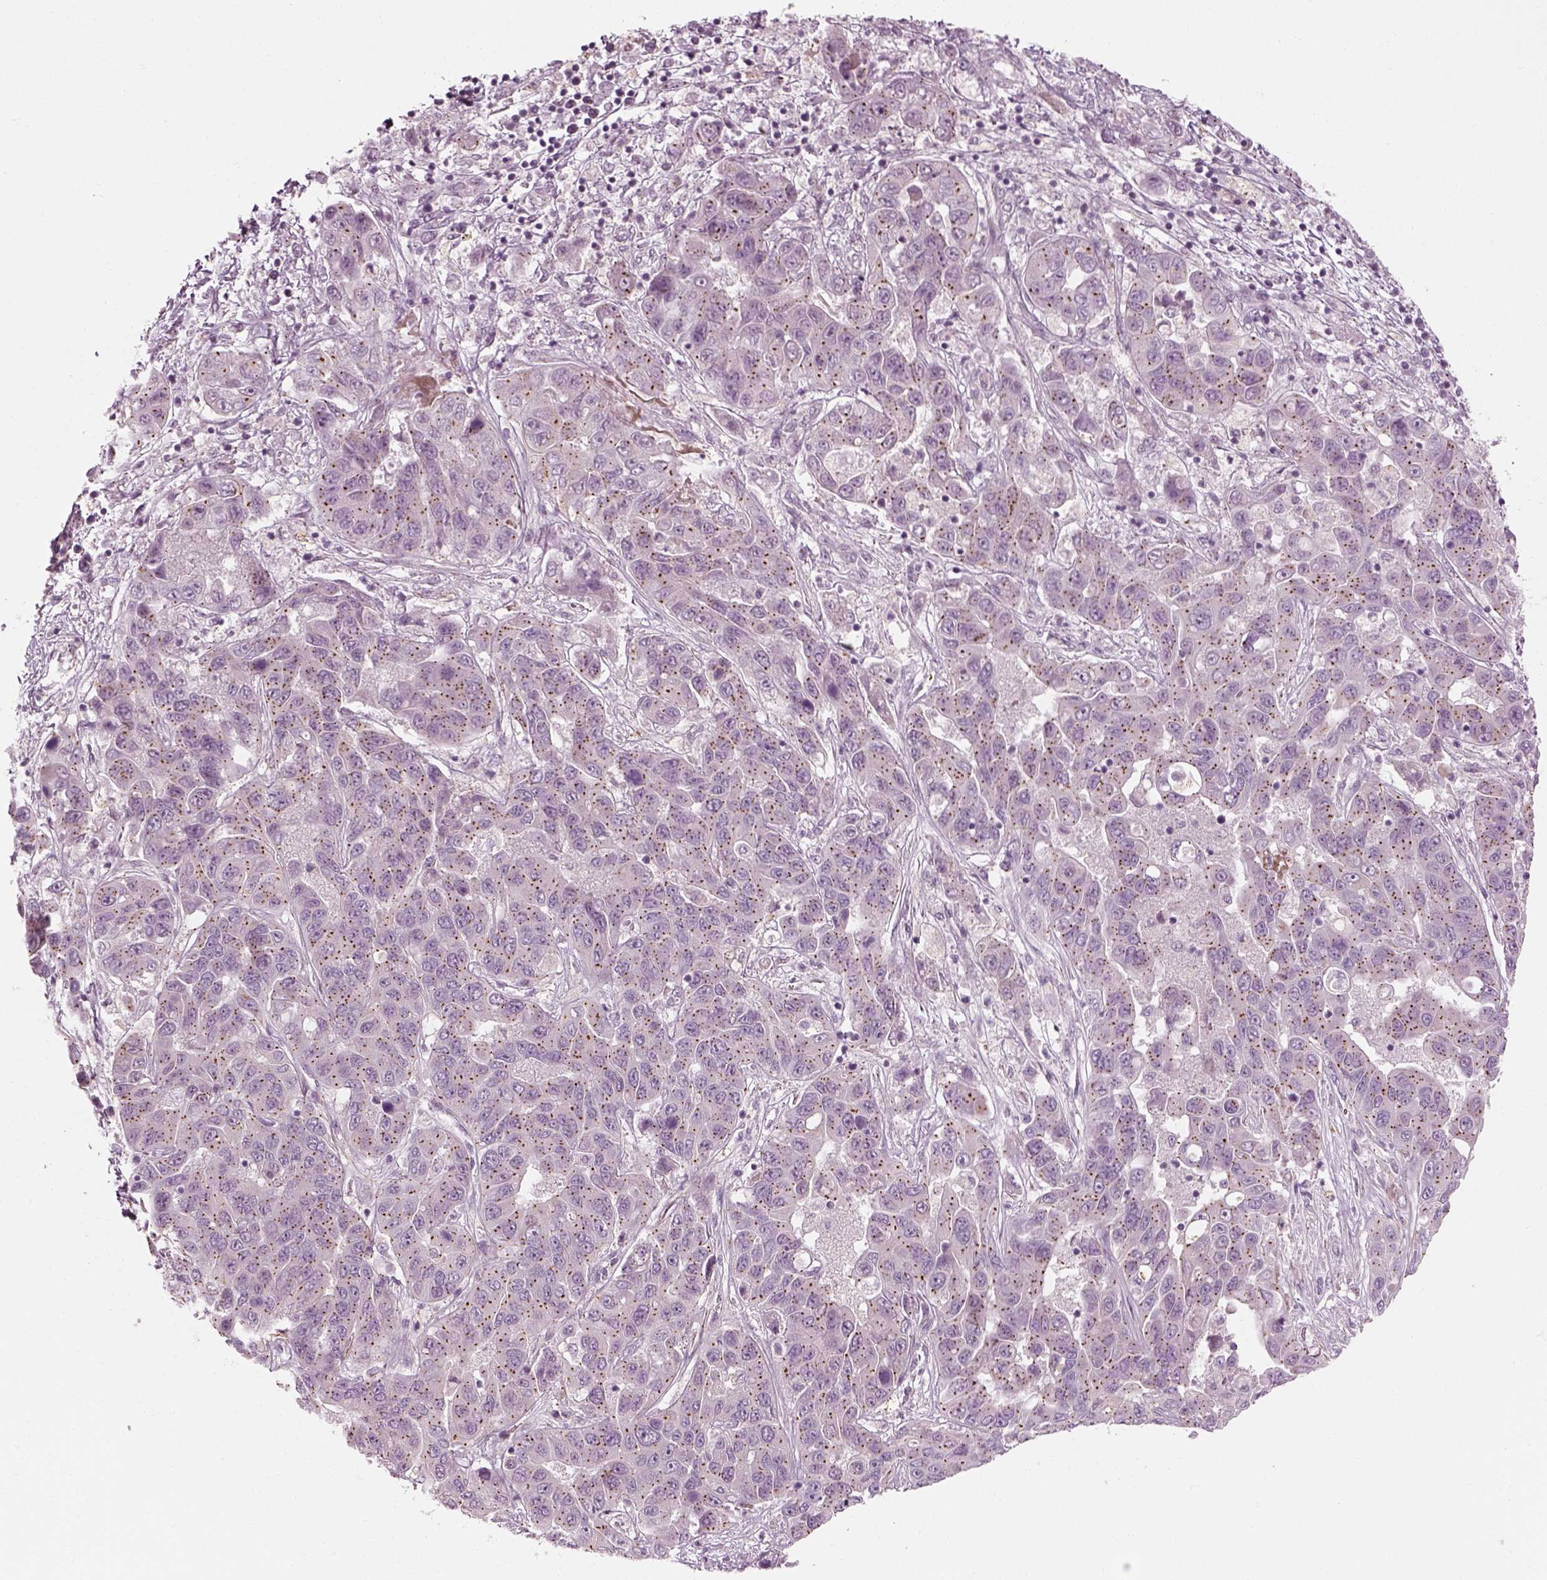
{"staining": {"intensity": "negative", "quantity": "none", "location": "none"}, "tissue": "liver cancer", "cell_type": "Tumor cells", "image_type": "cancer", "snomed": [{"axis": "morphology", "description": "Cholangiocarcinoma"}, {"axis": "topography", "description": "Liver"}], "caption": "Micrograph shows no significant protein positivity in tumor cells of liver cancer (cholangiocarcinoma).", "gene": "MLIP", "patient": {"sex": "female", "age": 52}}